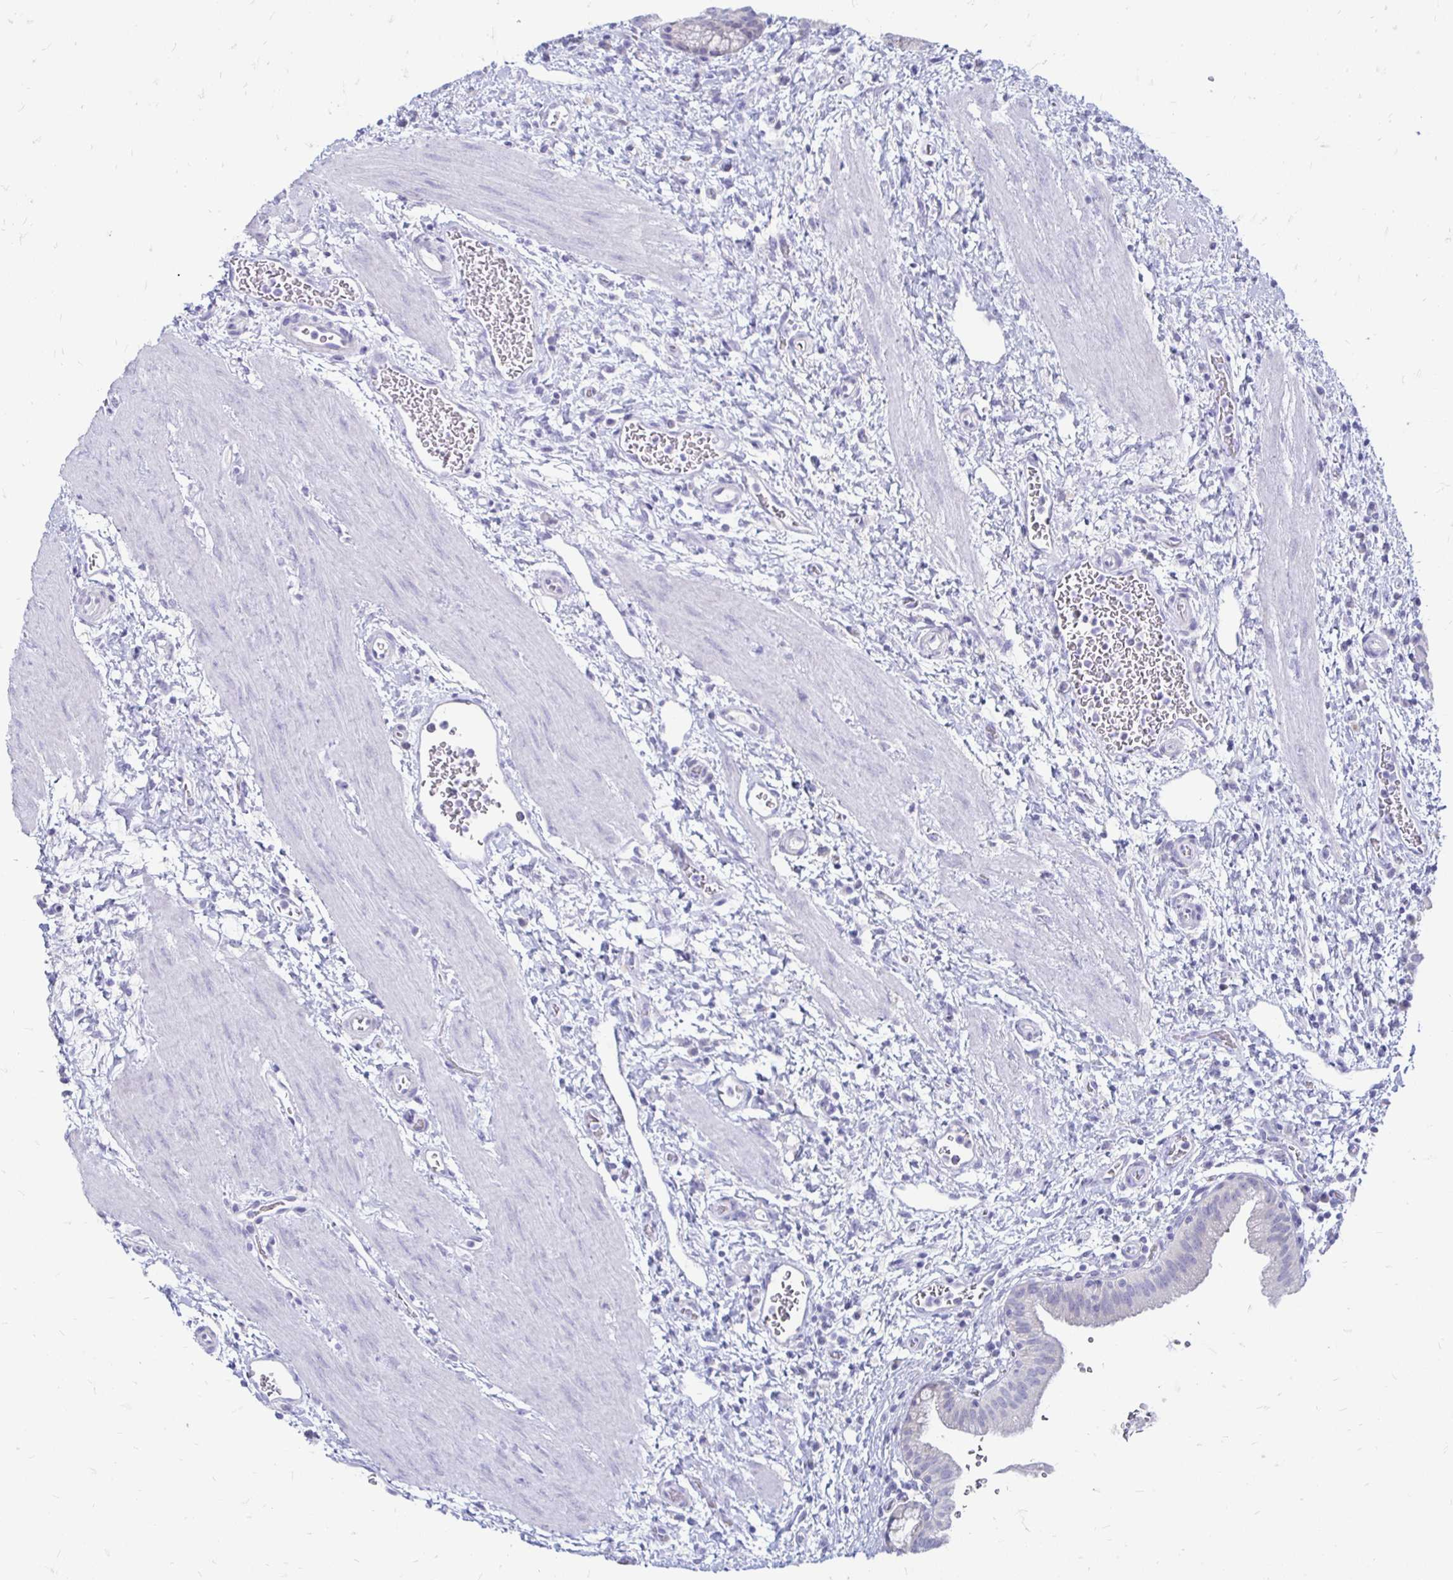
{"staining": {"intensity": "negative", "quantity": "none", "location": "none"}, "tissue": "gallbladder", "cell_type": "Glandular cells", "image_type": "normal", "snomed": [{"axis": "morphology", "description": "Normal tissue, NOS"}, {"axis": "topography", "description": "Gallbladder"}], "caption": "Immunohistochemical staining of normal human gallbladder displays no significant expression in glandular cells.", "gene": "PEG10", "patient": {"sex": "male", "age": 26}}